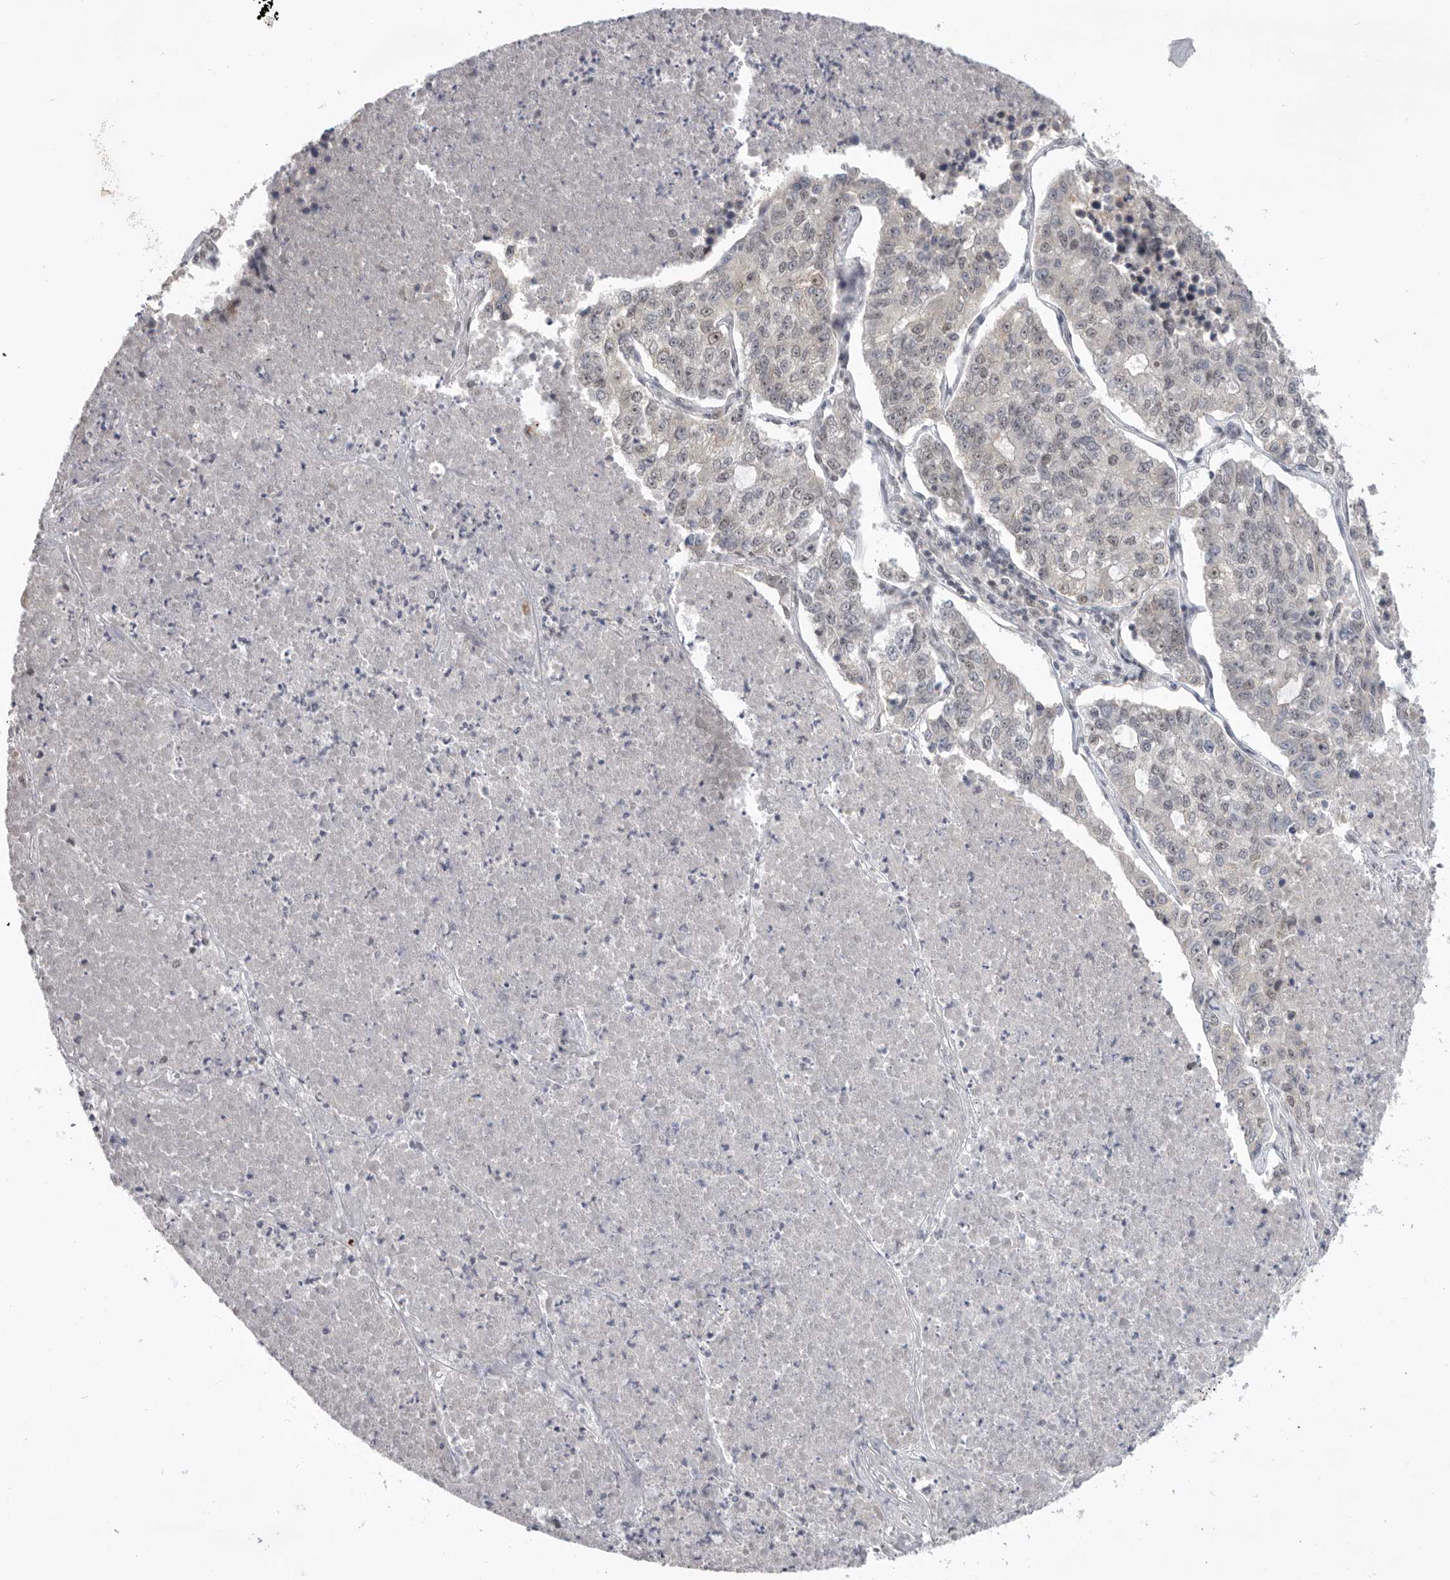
{"staining": {"intensity": "negative", "quantity": "none", "location": "none"}, "tissue": "lung cancer", "cell_type": "Tumor cells", "image_type": "cancer", "snomed": [{"axis": "morphology", "description": "Adenocarcinoma, NOS"}, {"axis": "topography", "description": "Lung"}], "caption": "Adenocarcinoma (lung) was stained to show a protein in brown. There is no significant positivity in tumor cells. Nuclei are stained in blue.", "gene": "ZNF830", "patient": {"sex": "male", "age": 49}}